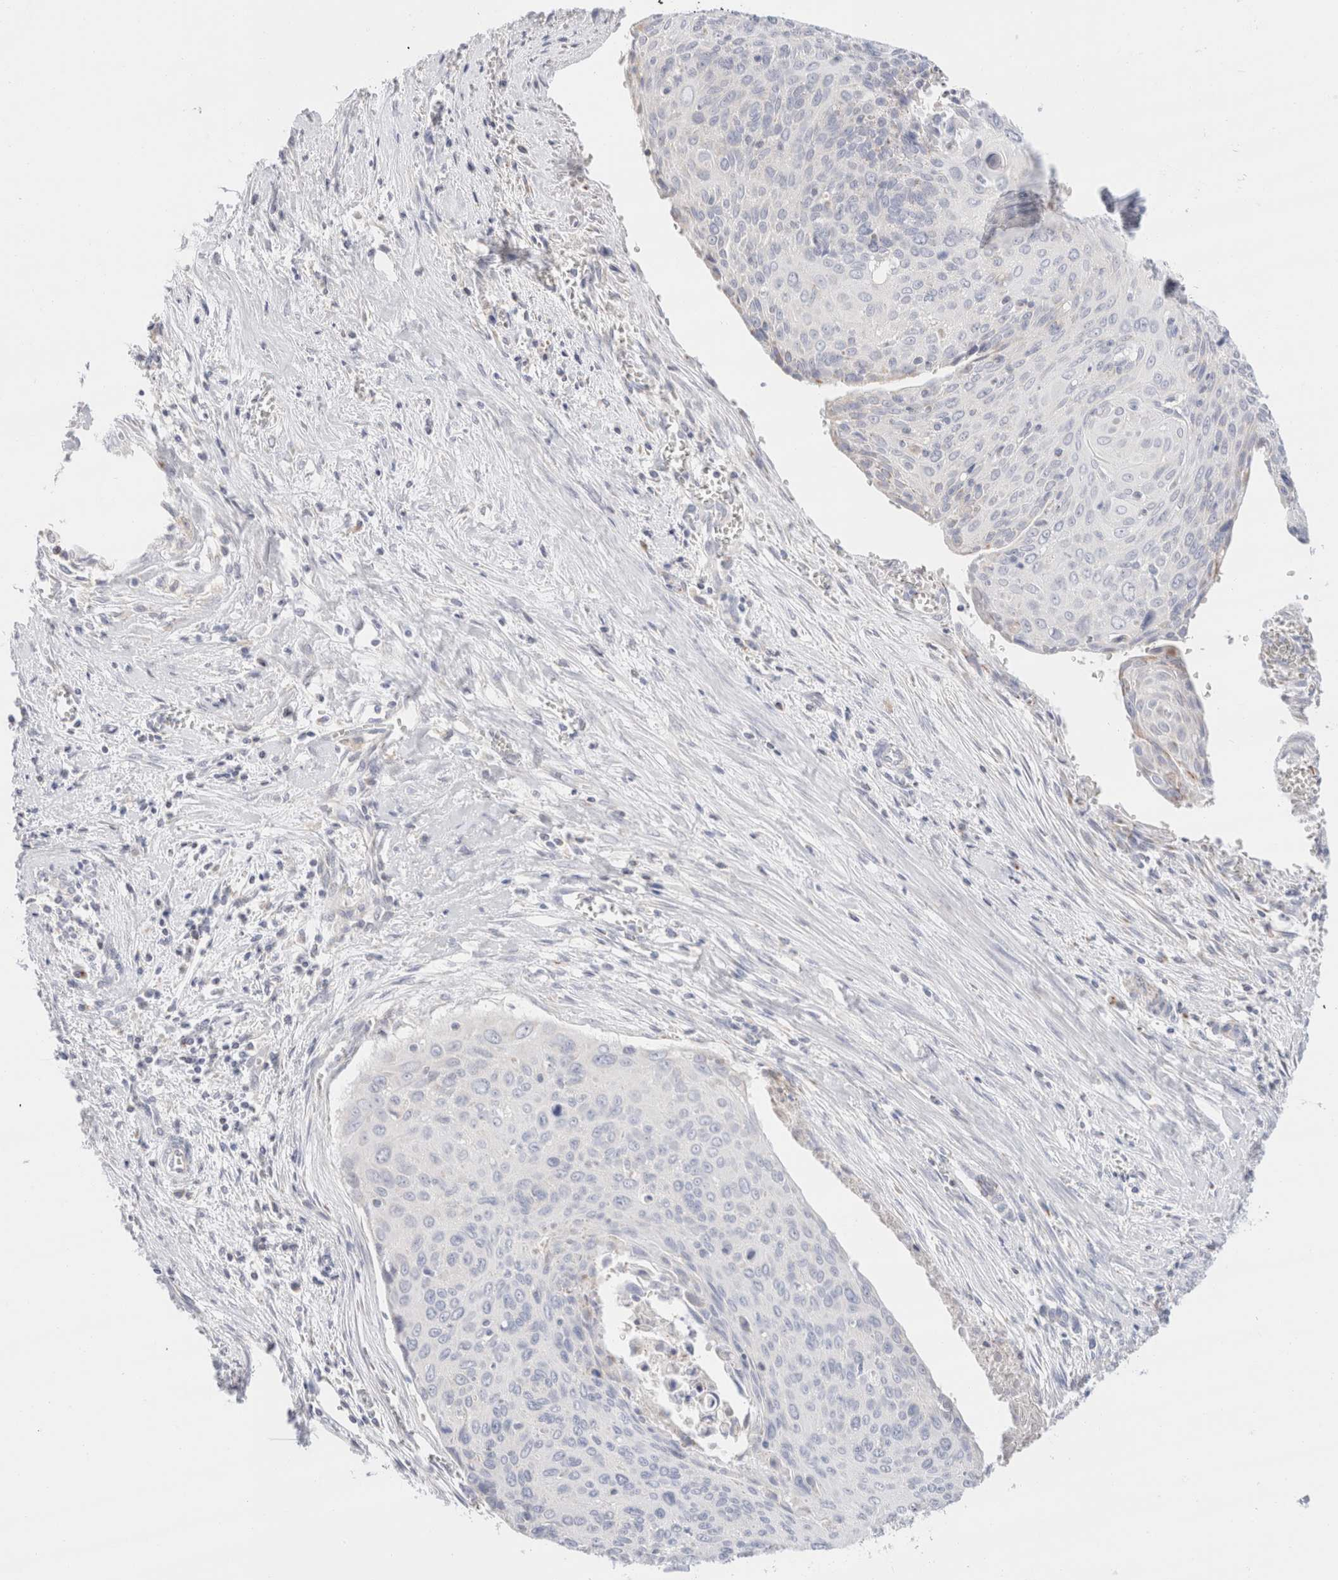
{"staining": {"intensity": "negative", "quantity": "none", "location": "none"}, "tissue": "cervical cancer", "cell_type": "Tumor cells", "image_type": "cancer", "snomed": [{"axis": "morphology", "description": "Squamous cell carcinoma, NOS"}, {"axis": "topography", "description": "Cervix"}], "caption": "High magnification brightfield microscopy of cervical cancer stained with DAB (brown) and counterstained with hematoxylin (blue): tumor cells show no significant expression.", "gene": "ATP6V1C1", "patient": {"sex": "female", "age": 55}}